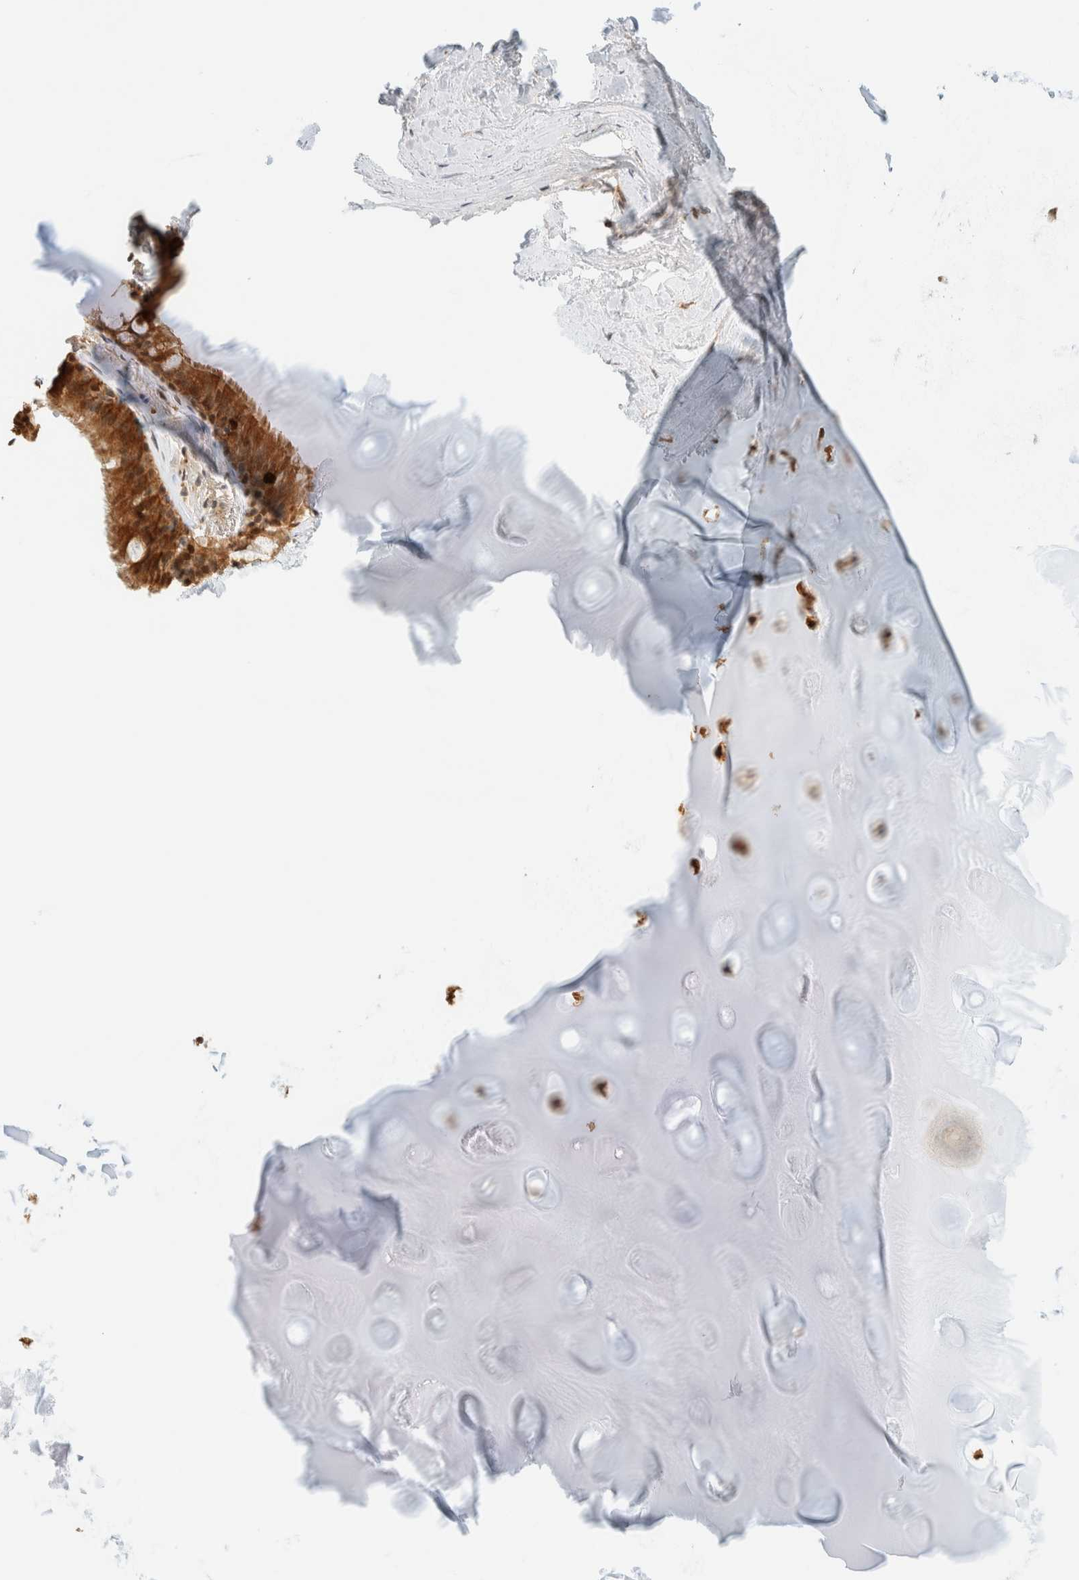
{"staining": {"intensity": "moderate", "quantity": ">75%", "location": "cytoplasmic/membranous,nuclear"}, "tissue": "bronchus", "cell_type": "Respiratory epithelial cells", "image_type": "normal", "snomed": [{"axis": "morphology", "description": "Normal tissue, NOS"}, {"axis": "topography", "description": "Cartilage tissue"}], "caption": "DAB (3,3'-diaminobenzidine) immunohistochemical staining of normal human bronchus displays moderate cytoplasmic/membranous,nuclear protein staining in approximately >75% of respiratory epithelial cells. (IHC, brightfield microscopy, high magnification).", "gene": "ZBTB37", "patient": {"sex": "female", "age": 63}}